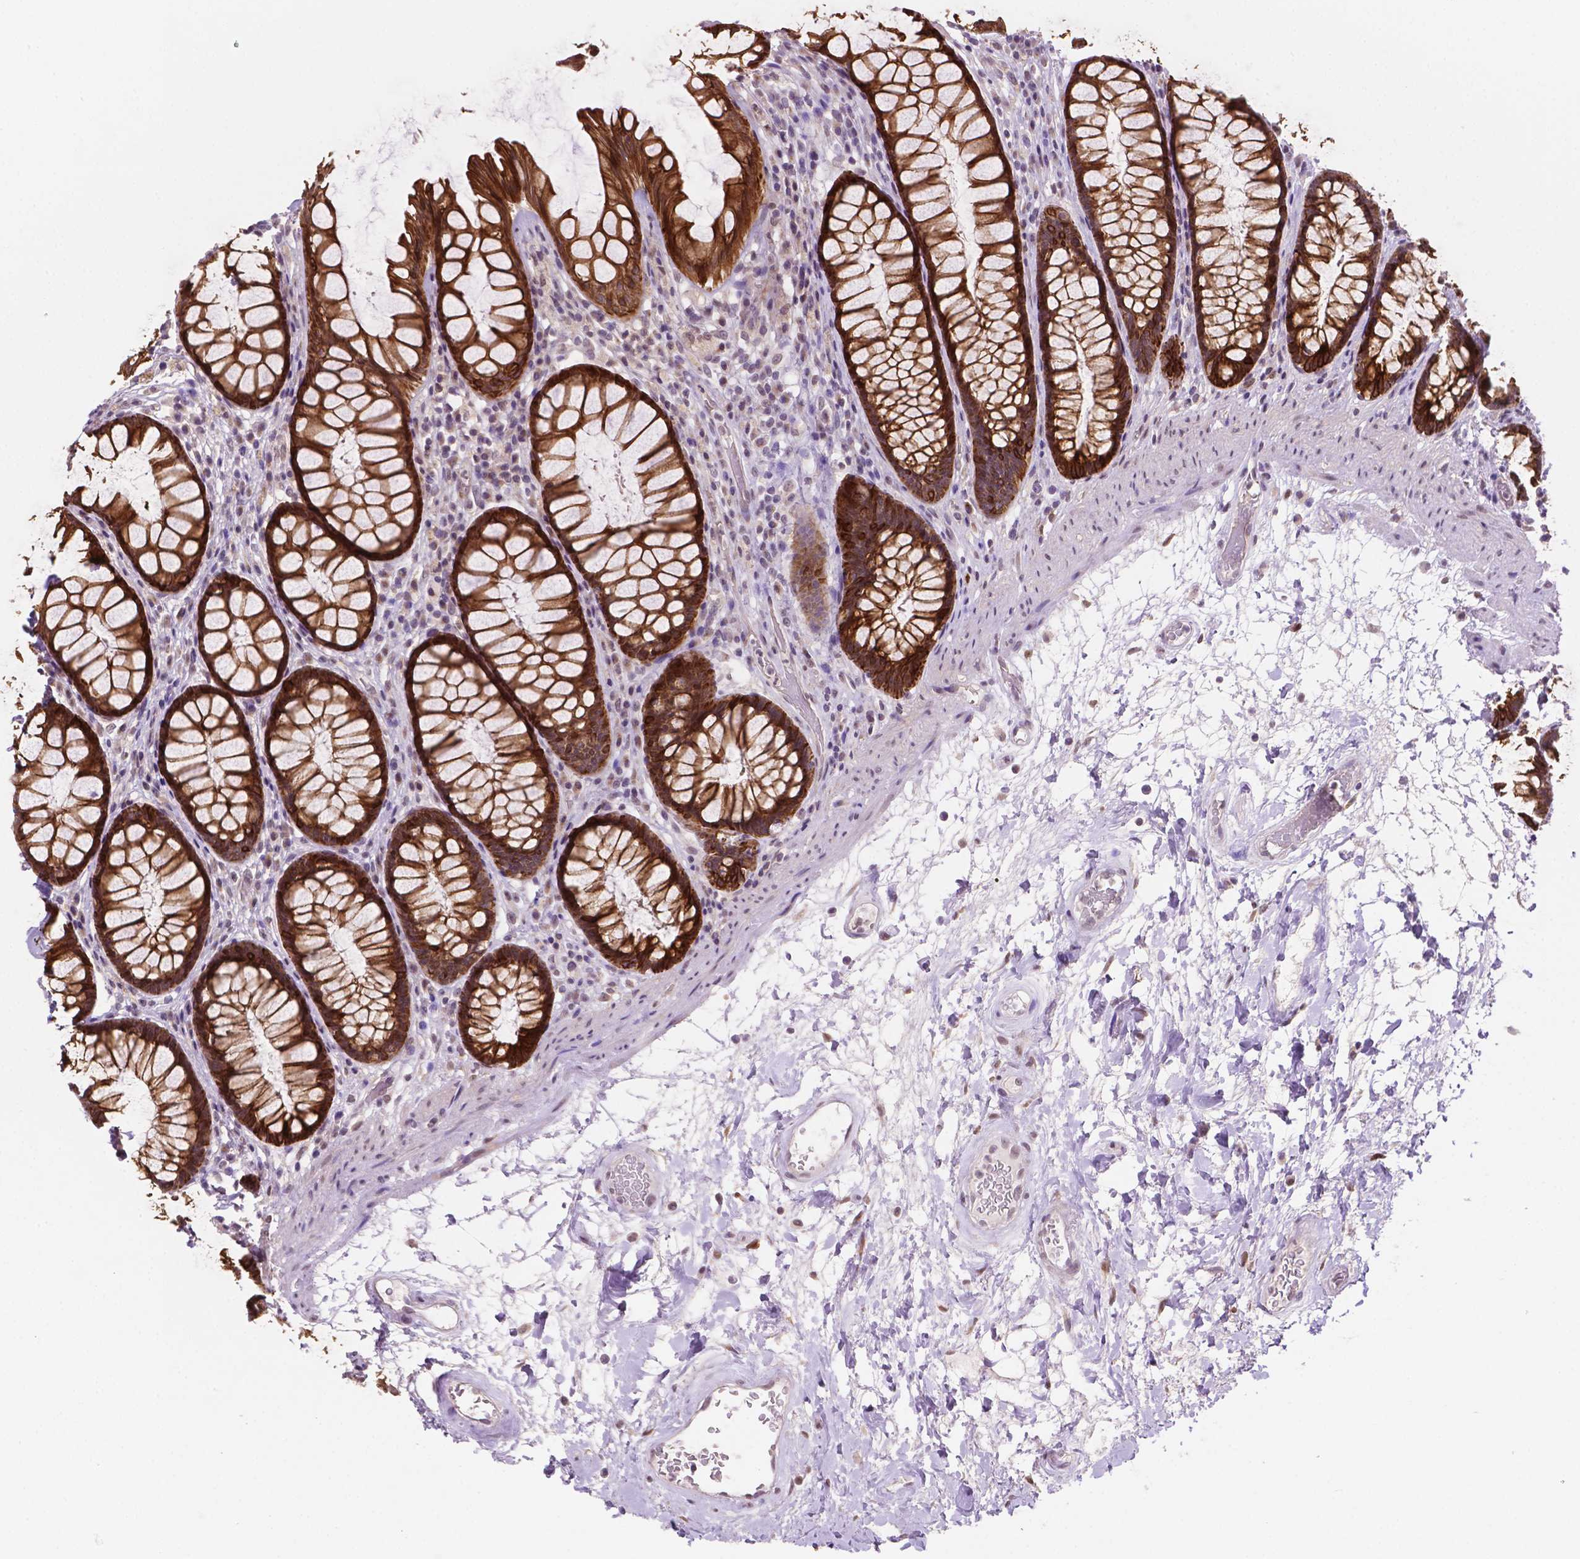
{"staining": {"intensity": "strong", "quantity": ">75%", "location": "cytoplasmic/membranous"}, "tissue": "rectum", "cell_type": "Glandular cells", "image_type": "normal", "snomed": [{"axis": "morphology", "description": "Normal tissue, NOS"}, {"axis": "topography", "description": "Rectum"}], "caption": "Benign rectum shows strong cytoplasmic/membranous expression in about >75% of glandular cells.", "gene": "SHLD3", "patient": {"sex": "male", "age": 72}}